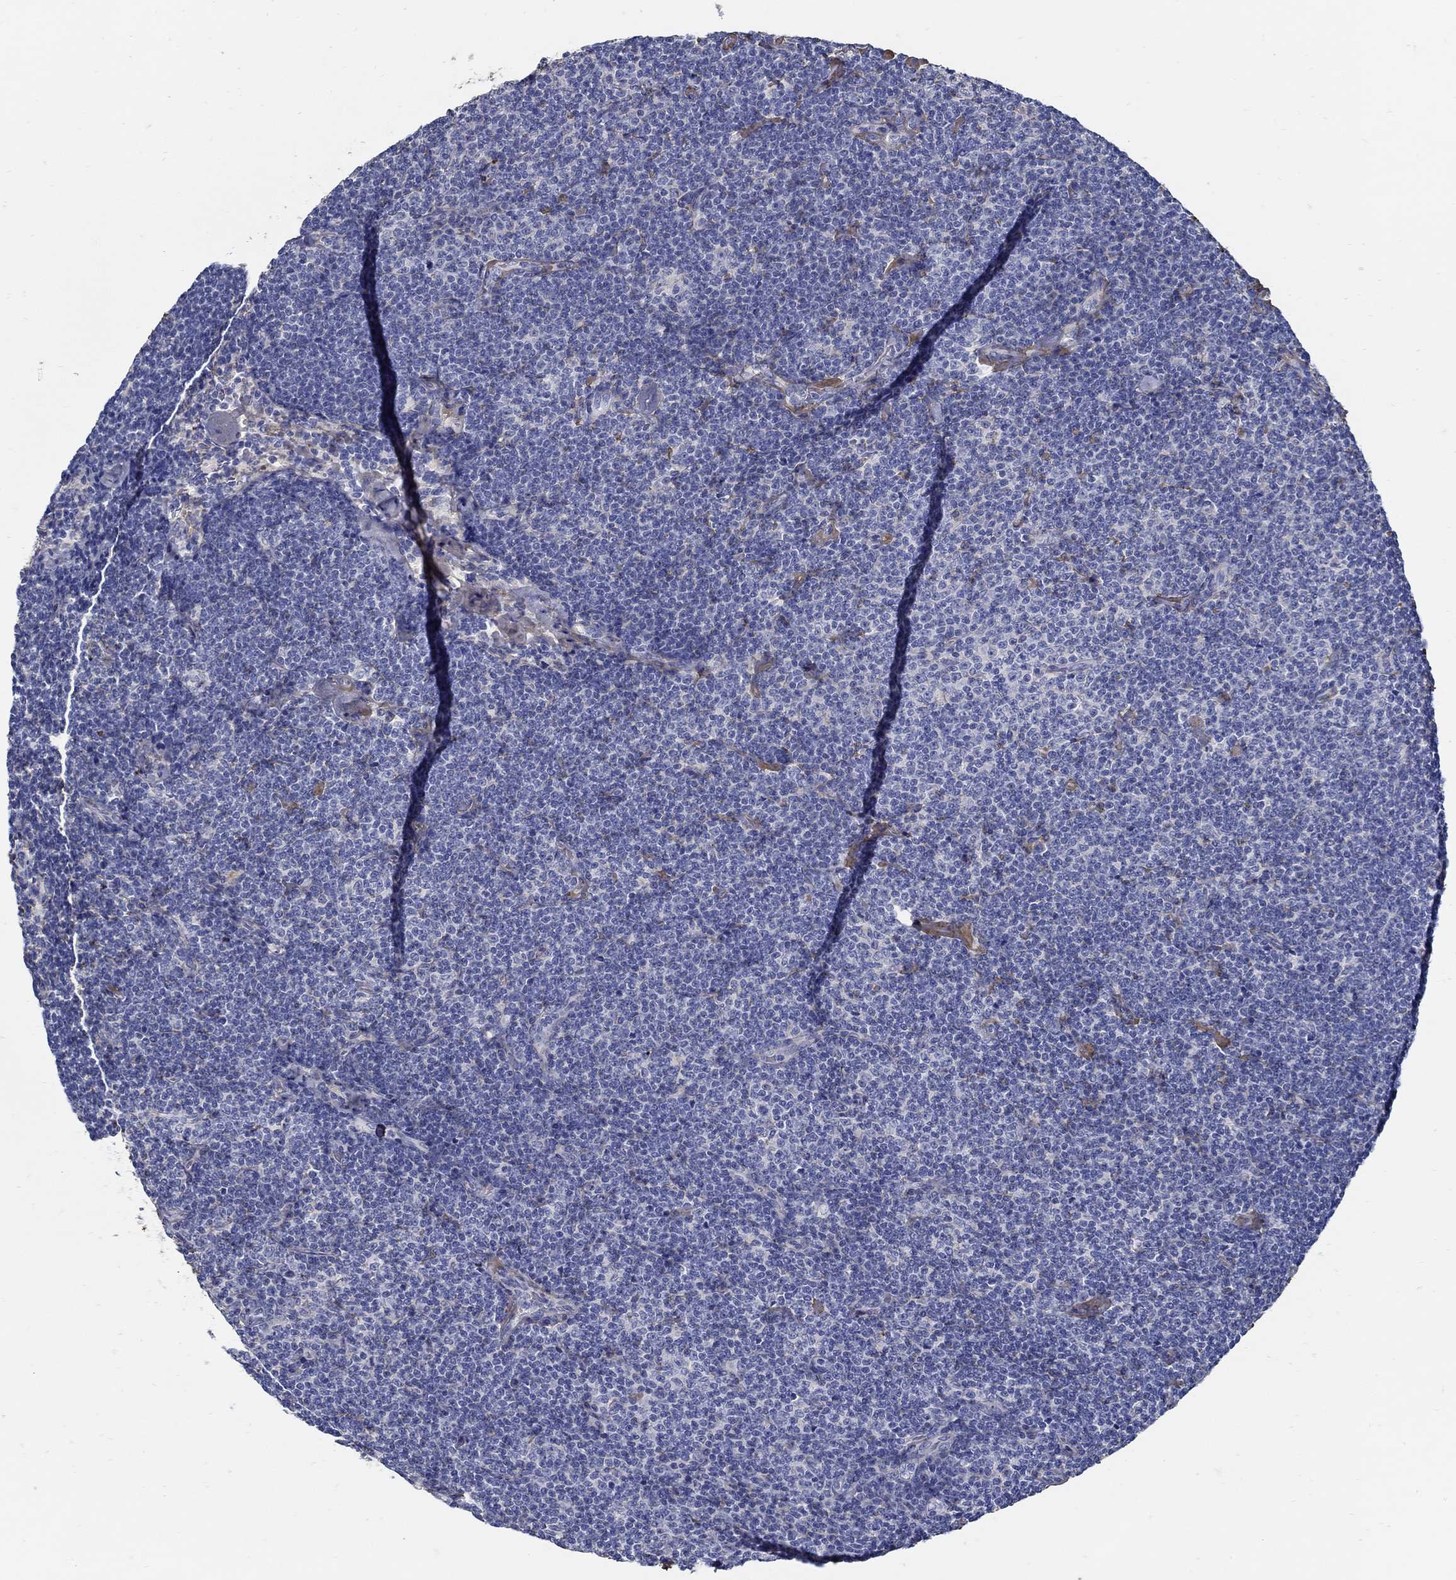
{"staining": {"intensity": "negative", "quantity": "none", "location": "none"}, "tissue": "lymphoma", "cell_type": "Tumor cells", "image_type": "cancer", "snomed": [{"axis": "morphology", "description": "Malignant lymphoma, non-Hodgkin's type, Low grade"}, {"axis": "topography", "description": "Lymph node"}], "caption": "This is a photomicrograph of IHC staining of lymphoma, which shows no expression in tumor cells.", "gene": "TGFBI", "patient": {"sex": "male", "age": 81}}